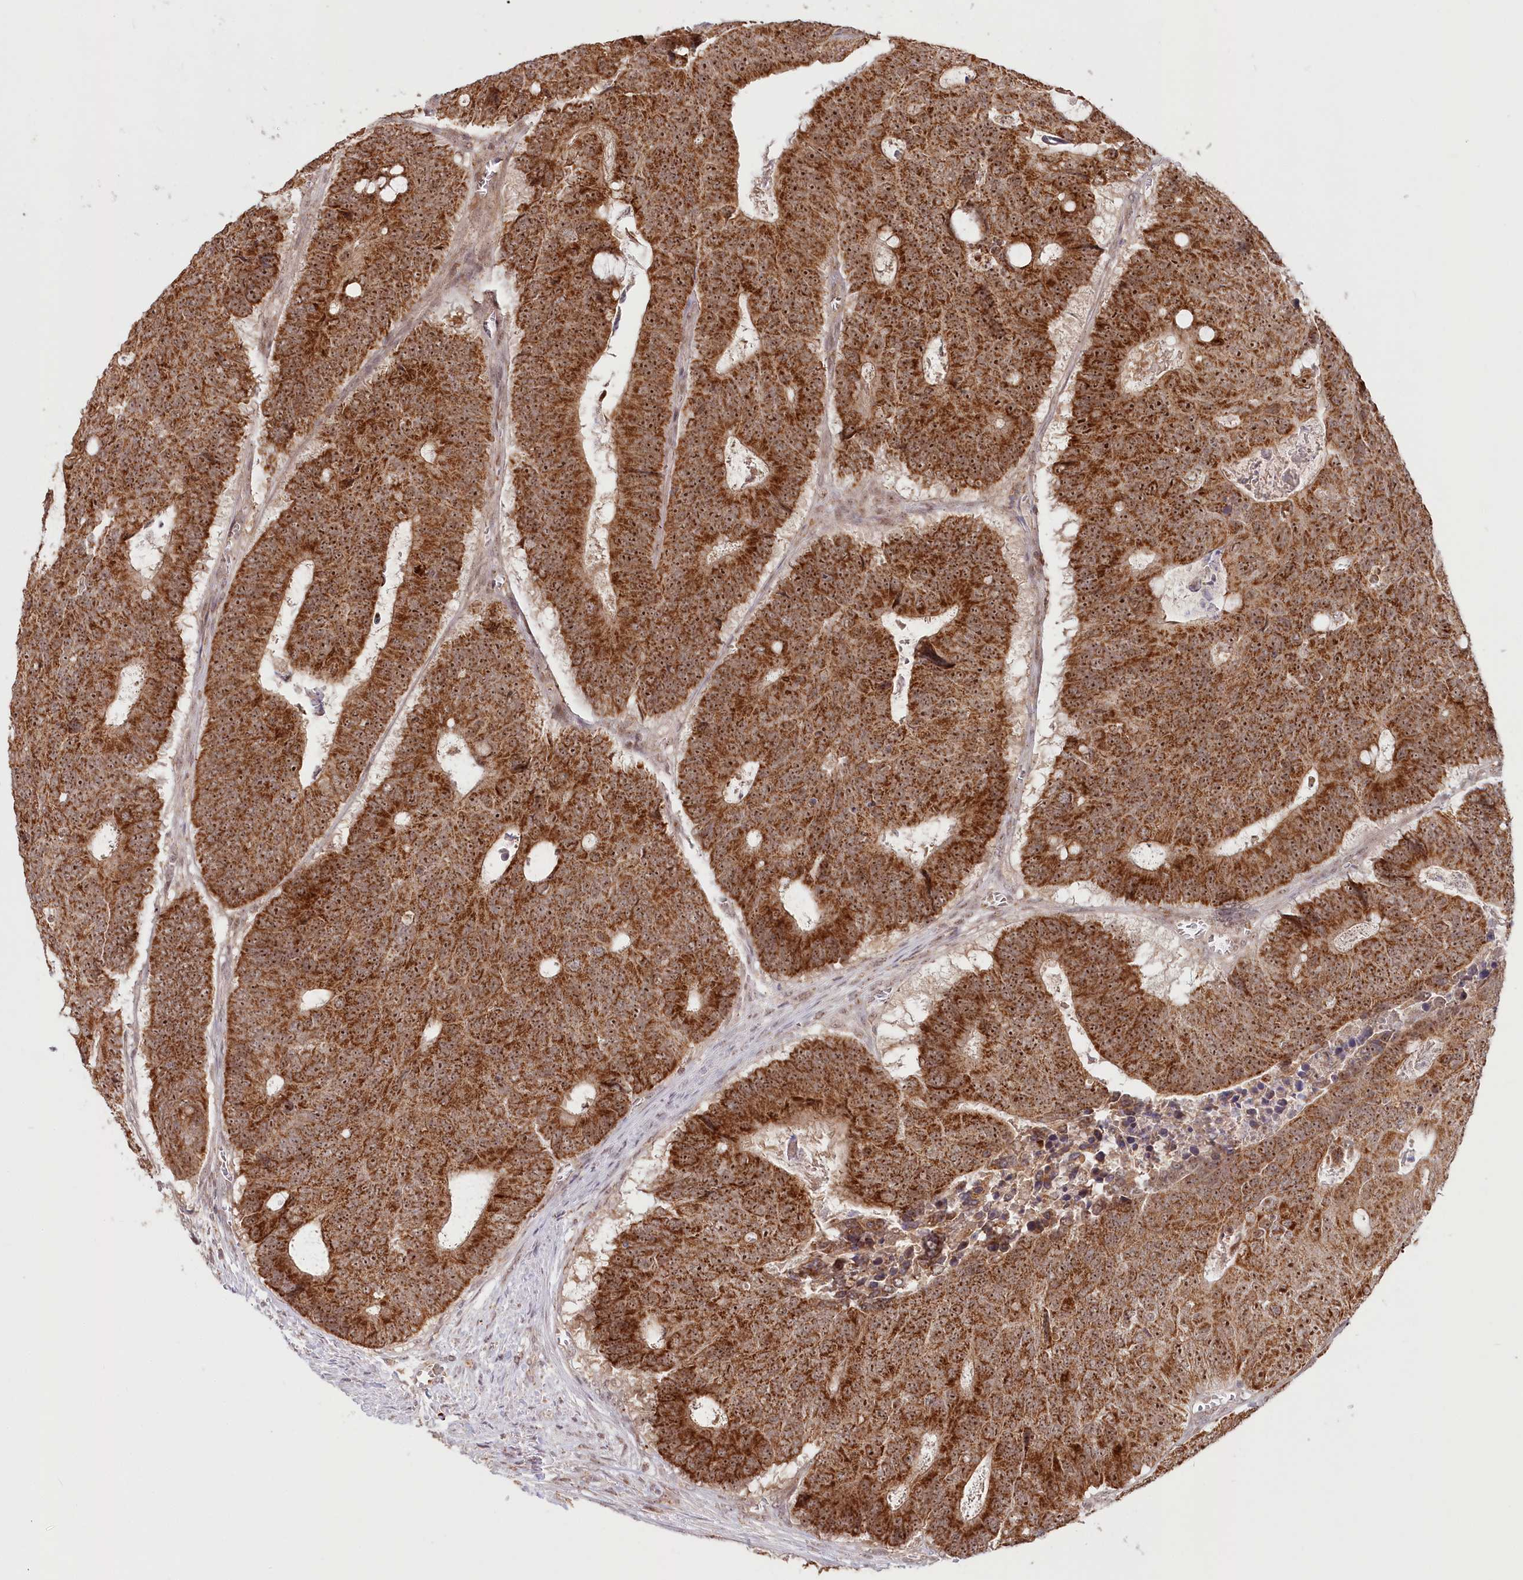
{"staining": {"intensity": "strong", "quantity": ">75%", "location": "cytoplasmic/membranous,nuclear"}, "tissue": "colorectal cancer", "cell_type": "Tumor cells", "image_type": "cancer", "snomed": [{"axis": "morphology", "description": "Adenocarcinoma, NOS"}, {"axis": "topography", "description": "Colon"}], "caption": "Immunohistochemistry photomicrograph of human adenocarcinoma (colorectal) stained for a protein (brown), which demonstrates high levels of strong cytoplasmic/membranous and nuclear expression in approximately >75% of tumor cells.", "gene": "RTN4IP1", "patient": {"sex": "male", "age": 87}}